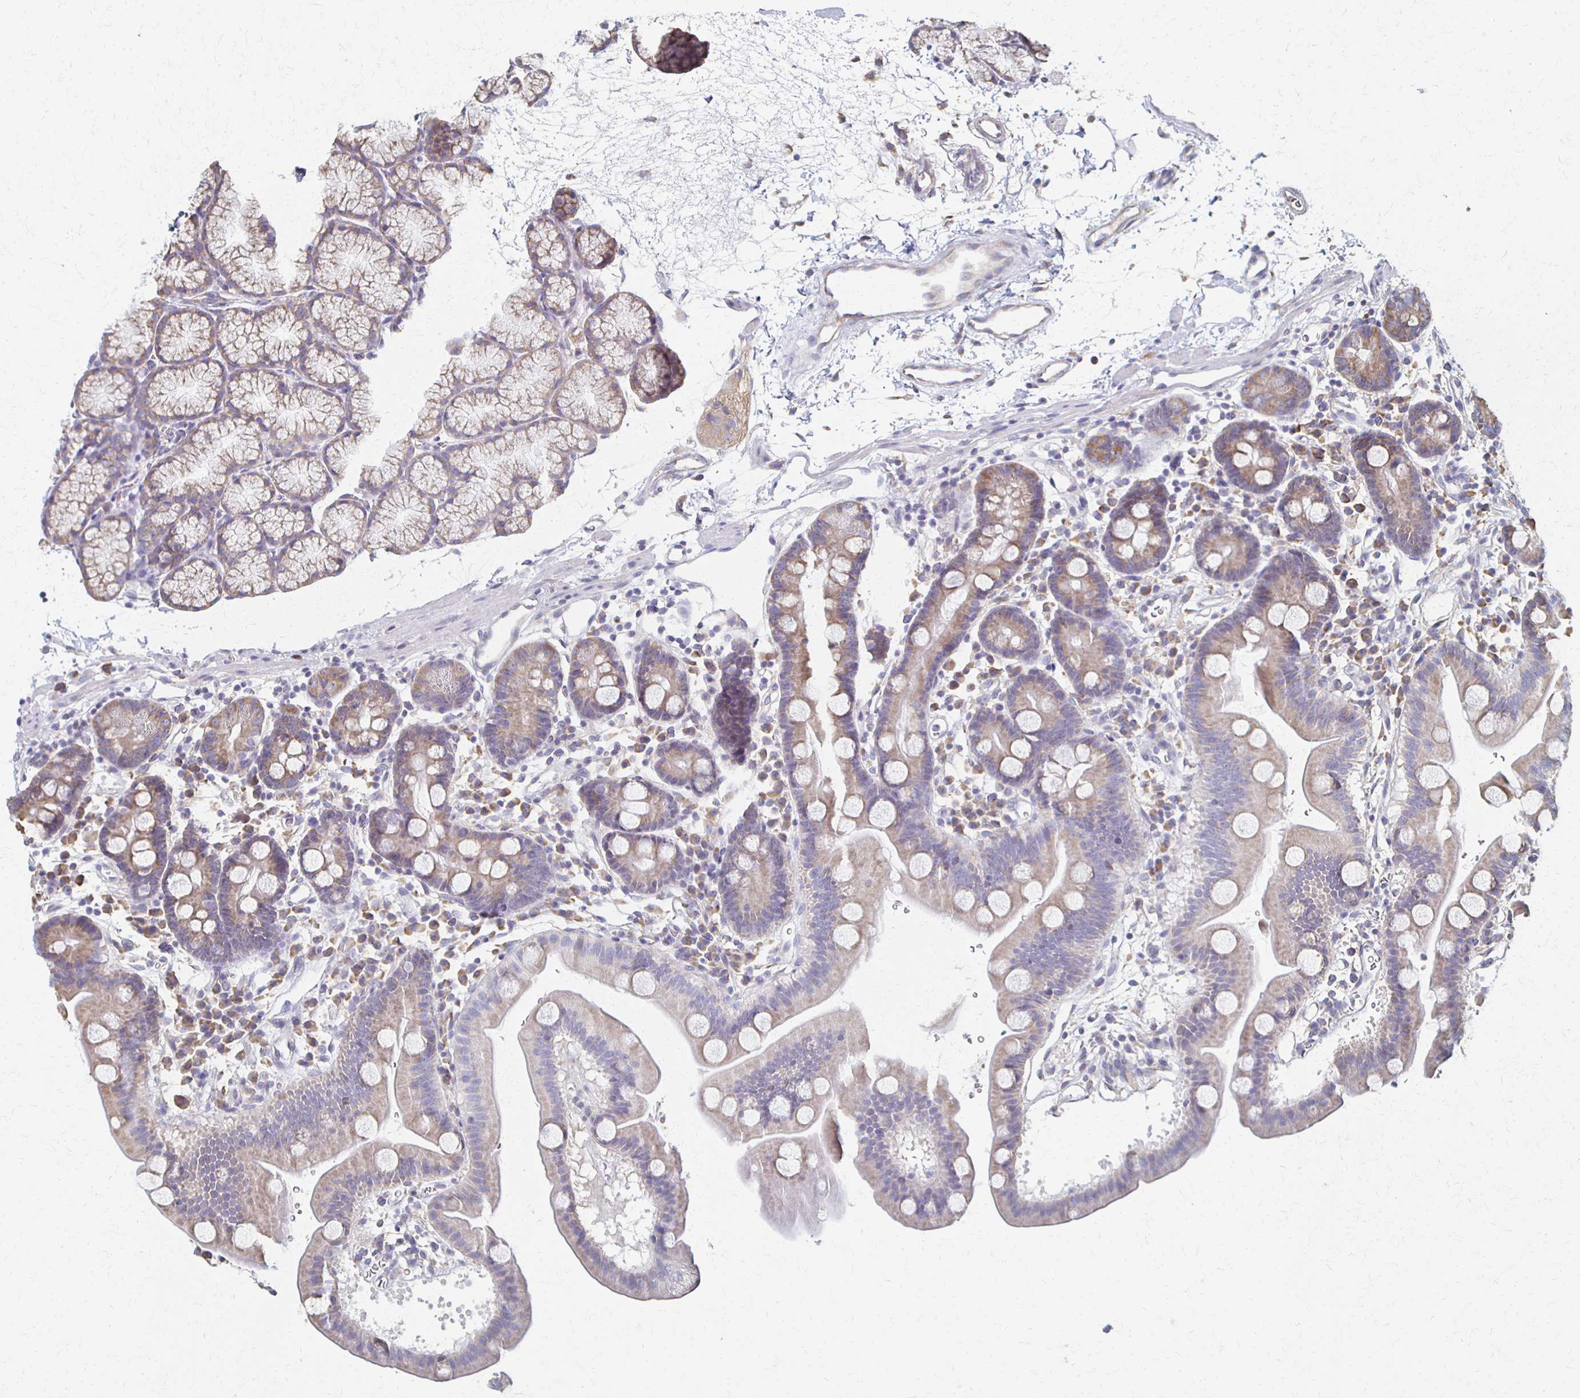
{"staining": {"intensity": "weak", "quantity": "<25%", "location": "cytoplasmic/membranous"}, "tissue": "duodenum", "cell_type": "Glandular cells", "image_type": "normal", "snomed": [{"axis": "morphology", "description": "Normal tissue, NOS"}, {"axis": "topography", "description": "Duodenum"}], "caption": "IHC image of unremarkable duodenum: human duodenum stained with DAB (3,3'-diaminobenzidine) shows no significant protein expression in glandular cells.", "gene": "ATP1A3", "patient": {"sex": "male", "age": 59}}